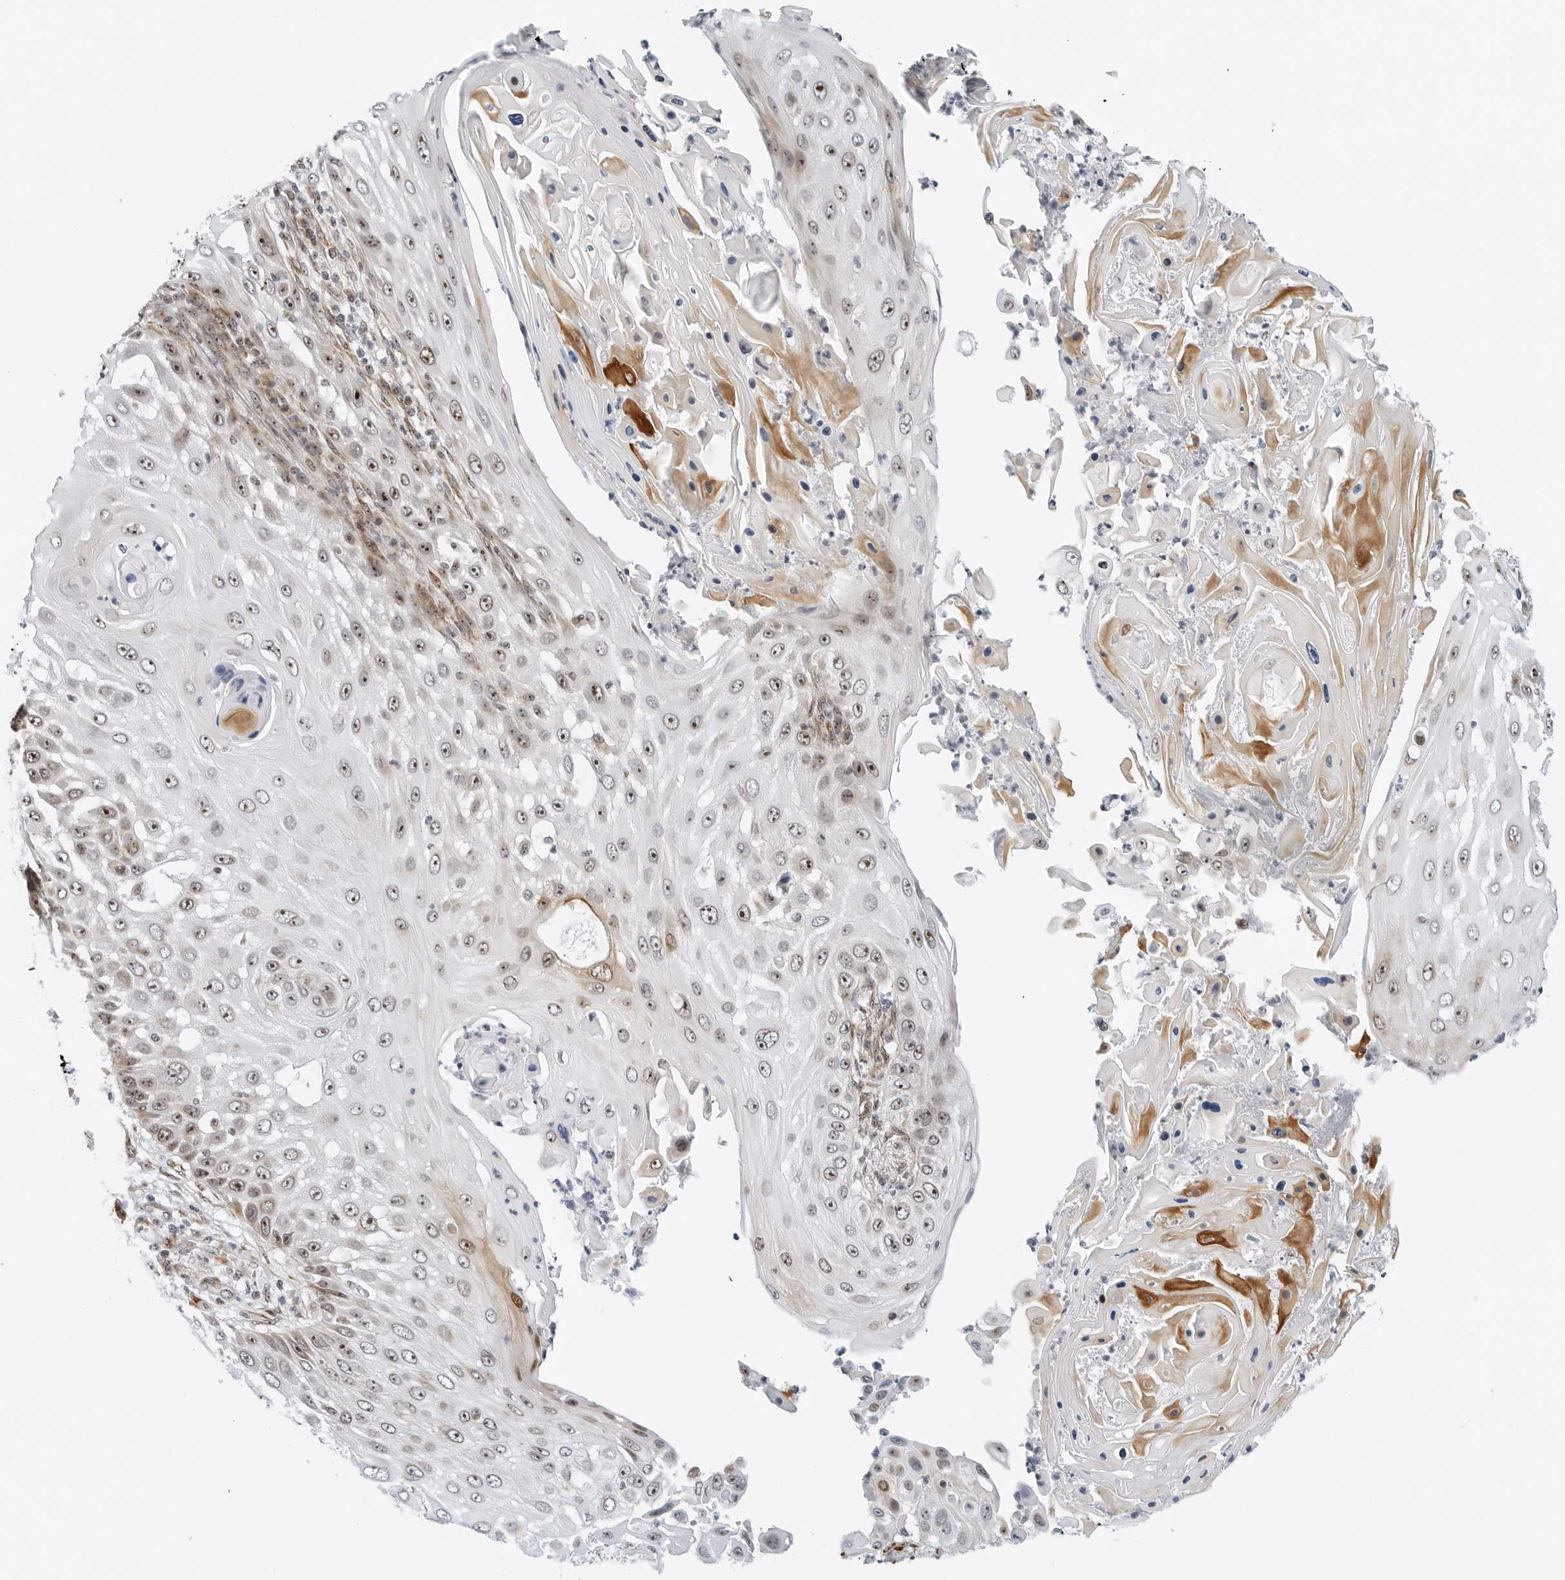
{"staining": {"intensity": "moderate", "quantity": "25%-75%", "location": "cytoplasmic/membranous,nuclear"}, "tissue": "skin cancer", "cell_type": "Tumor cells", "image_type": "cancer", "snomed": [{"axis": "morphology", "description": "Squamous cell carcinoma, NOS"}, {"axis": "topography", "description": "Skin"}], "caption": "Protein expression analysis of human squamous cell carcinoma (skin) reveals moderate cytoplasmic/membranous and nuclear expression in about 25%-75% of tumor cells. (DAB (3,3'-diaminobenzidine) IHC with brightfield microscopy, high magnification).", "gene": "RIMKLA", "patient": {"sex": "female", "age": 44}}